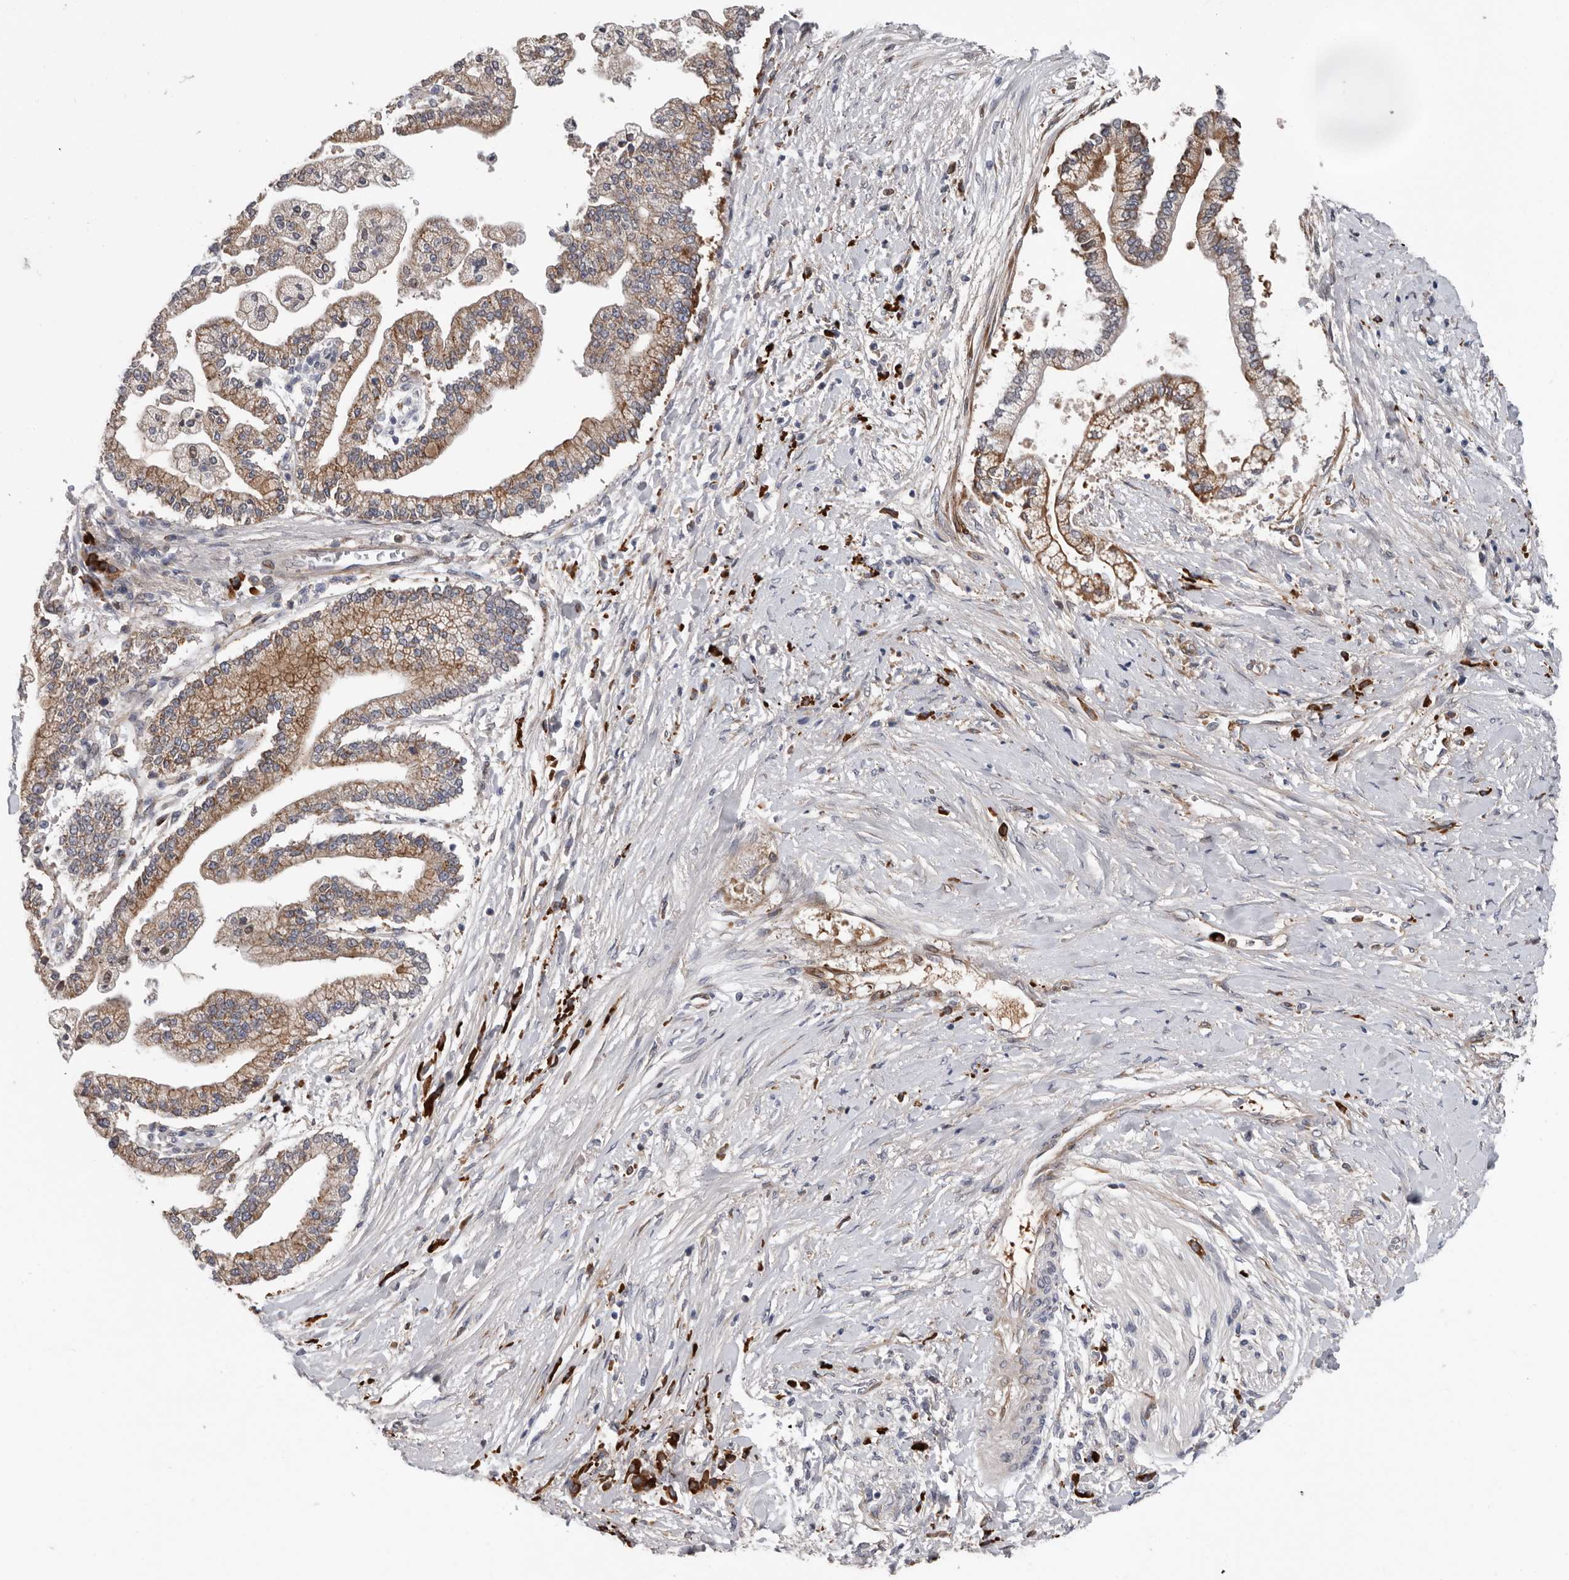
{"staining": {"intensity": "moderate", "quantity": ">75%", "location": "cytoplasmic/membranous"}, "tissue": "liver cancer", "cell_type": "Tumor cells", "image_type": "cancer", "snomed": [{"axis": "morphology", "description": "Cholangiocarcinoma"}, {"axis": "topography", "description": "Liver"}], "caption": "This histopathology image shows liver cancer stained with IHC to label a protein in brown. The cytoplasmic/membranous of tumor cells show moderate positivity for the protein. Nuclei are counter-stained blue.", "gene": "ATXN3L", "patient": {"sex": "male", "age": 50}}